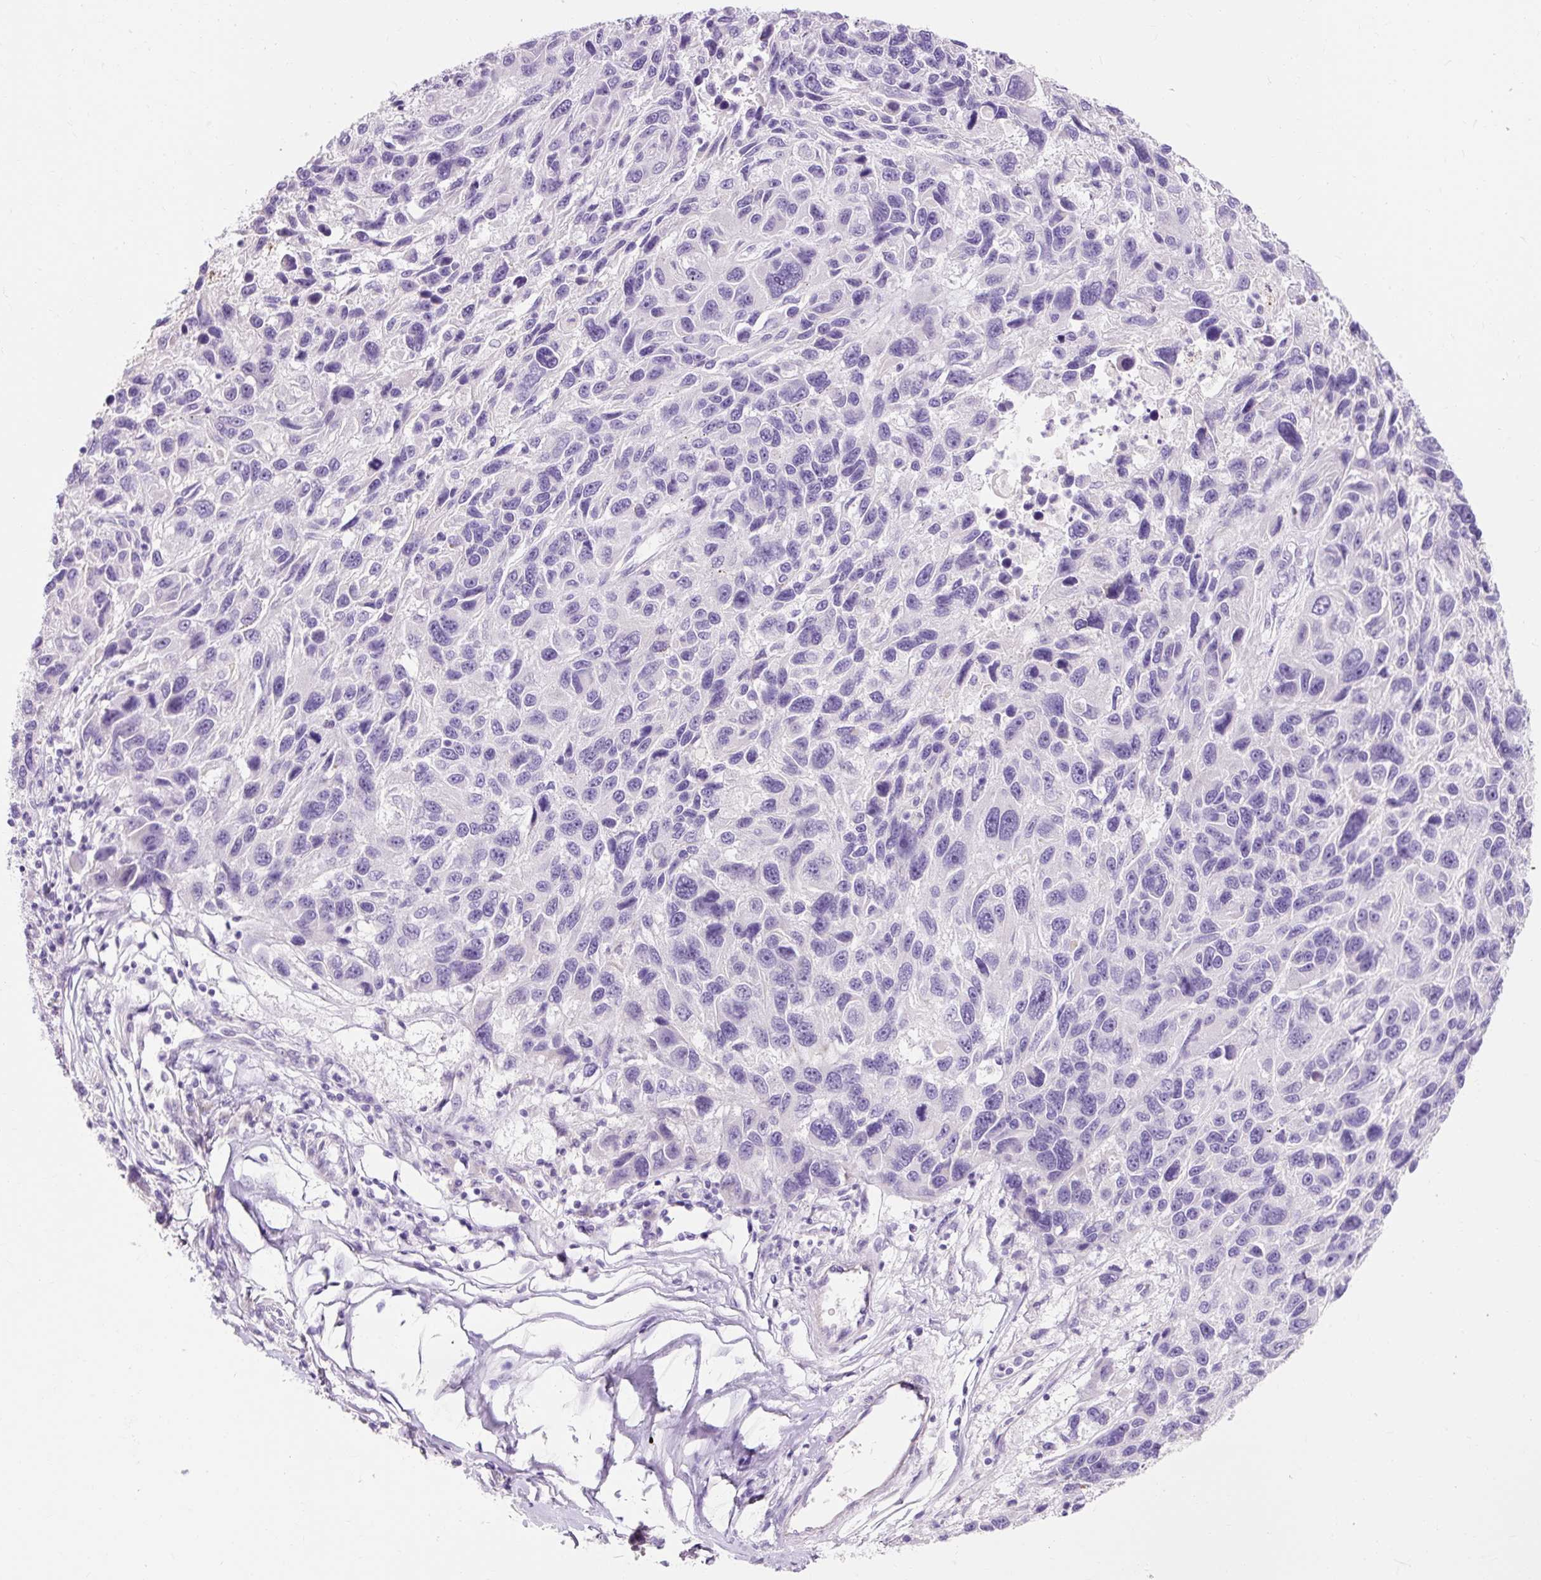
{"staining": {"intensity": "negative", "quantity": "none", "location": "none"}, "tissue": "melanoma", "cell_type": "Tumor cells", "image_type": "cancer", "snomed": [{"axis": "morphology", "description": "Malignant melanoma, NOS"}, {"axis": "topography", "description": "Skin"}], "caption": "A high-resolution histopathology image shows IHC staining of malignant melanoma, which exhibits no significant positivity in tumor cells.", "gene": "TMEM213", "patient": {"sex": "male", "age": 53}}